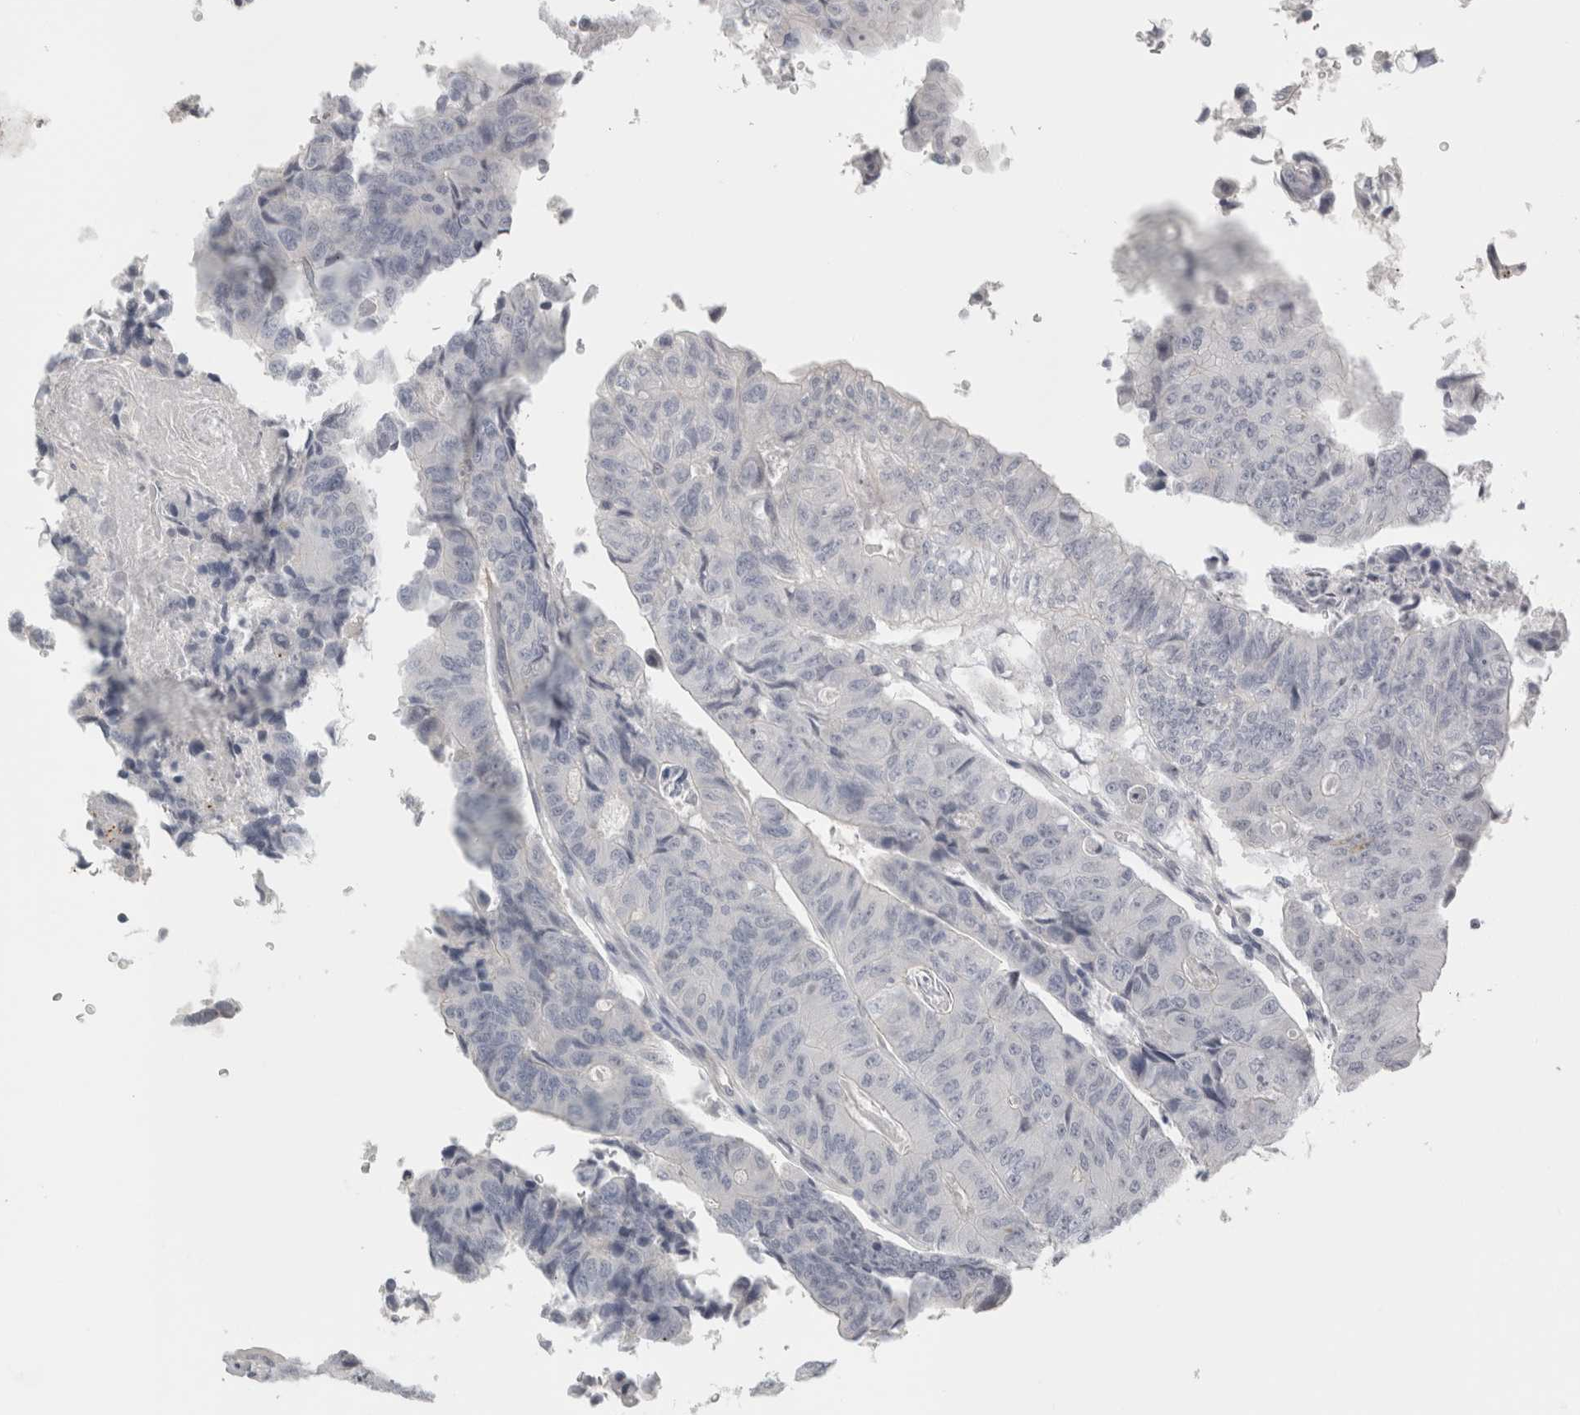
{"staining": {"intensity": "negative", "quantity": "none", "location": "none"}, "tissue": "colorectal cancer", "cell_type": "Tumor cells", "image_type": "cancer", "snomed": [{"axis": "morphology", "description": "Adenocarcinoma, NOS"}, {"axis": "topography", "description": "Colon"}], "caption": "Immunohistochemistry (IHC) image of adenocarcinoma (colorectal) stained for a protein (brown), which demonstrates no positivity in tumor cells.", "gene": "FBLIM1", "patient": {"sex": "female", "age": 67}}